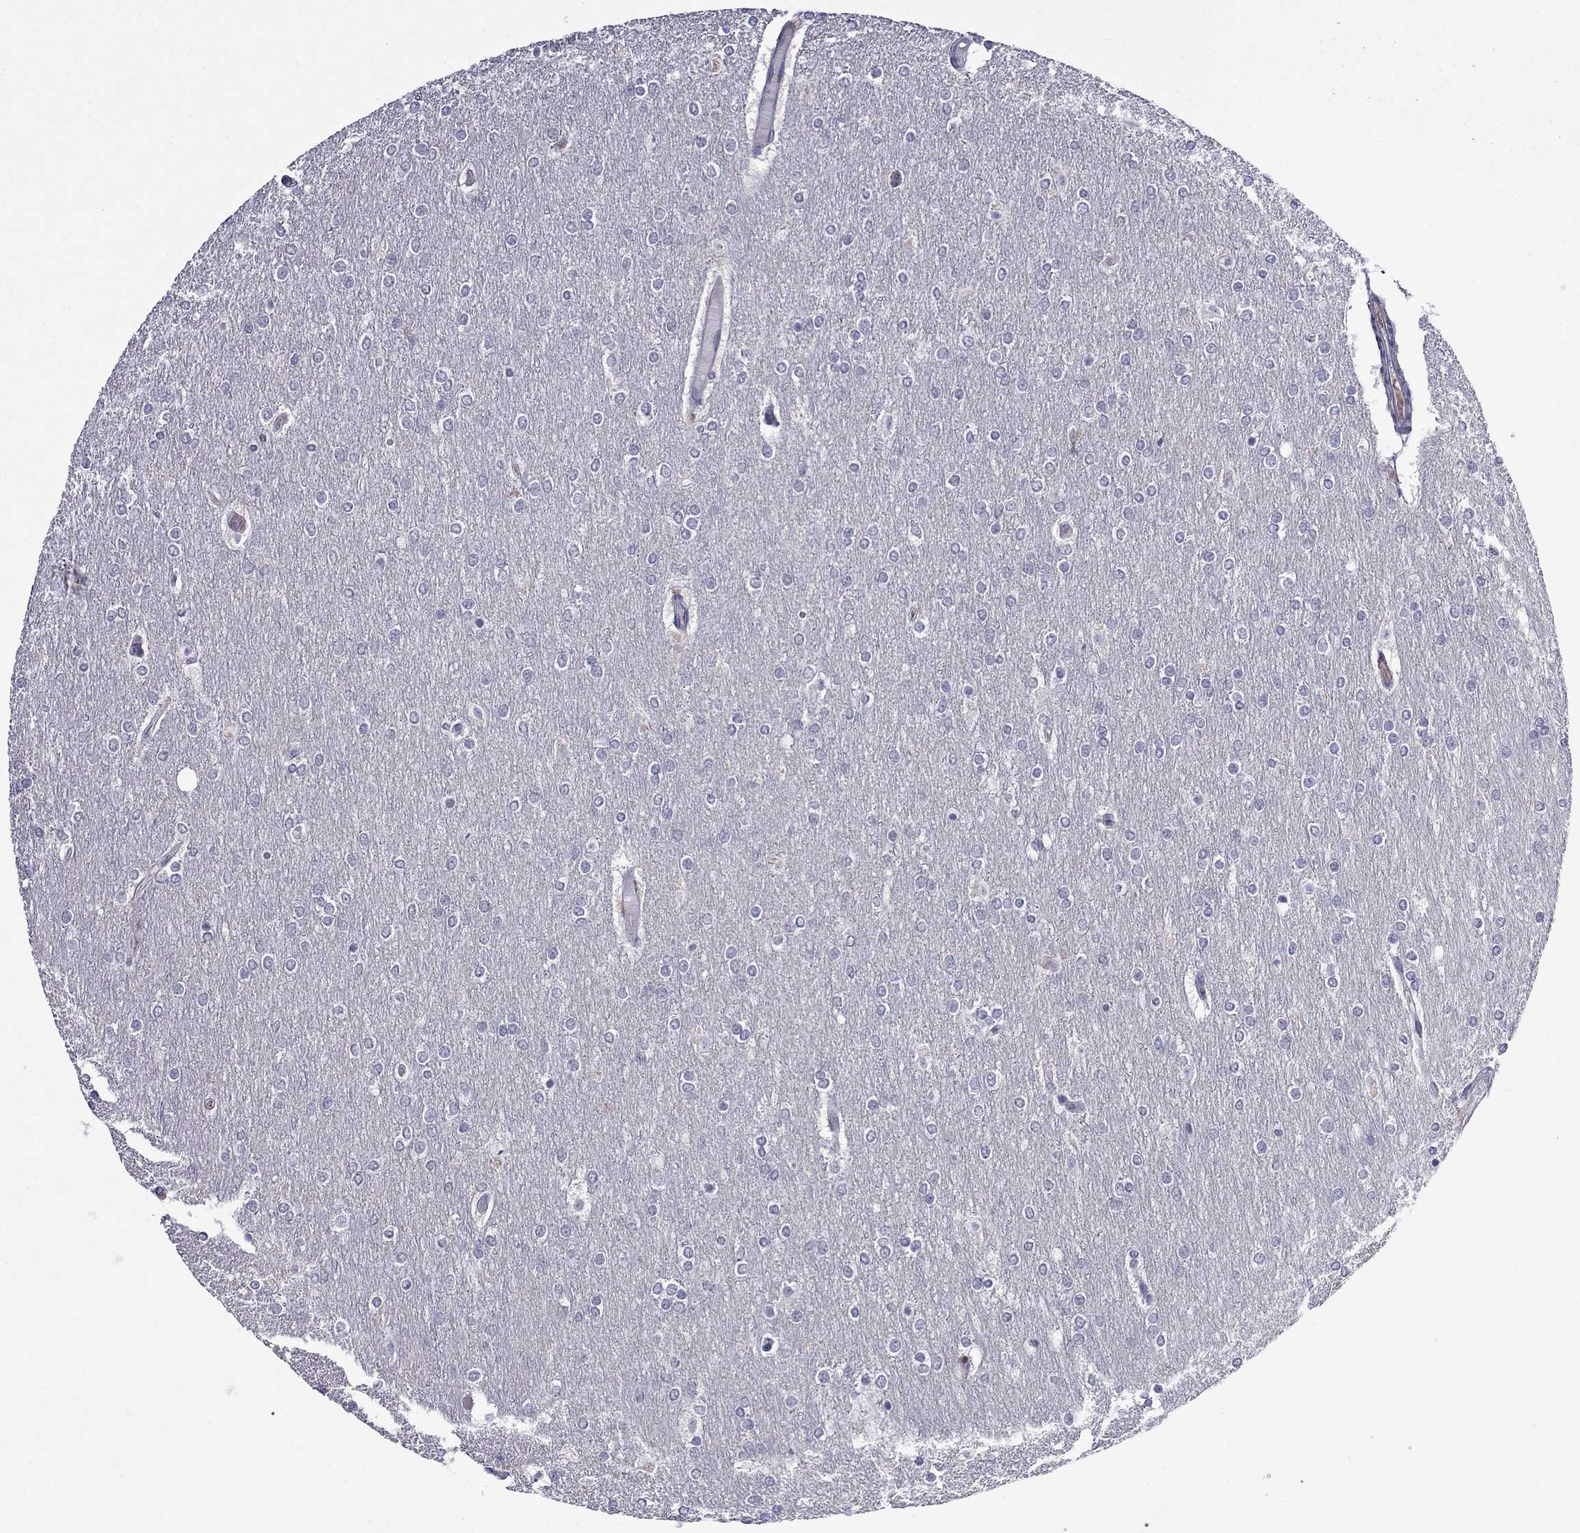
{"staining": {"intensity": "negative", "quantity": "none", "location": "none"}, "tissue": "glioma", "cell_type": "Tumor cells", "image_type": "cancer", "snomed": [{"axis": "morphology", "description": "Glioma, malignant, High grade"}, {"axis": "topography", "description": "Brain"}], "caption": "Image shows no significant protein staining in tumor cells of malignant glioma (high-grade).", "gene": "STAR", "patient": {"sex": "female", "age": 61}}